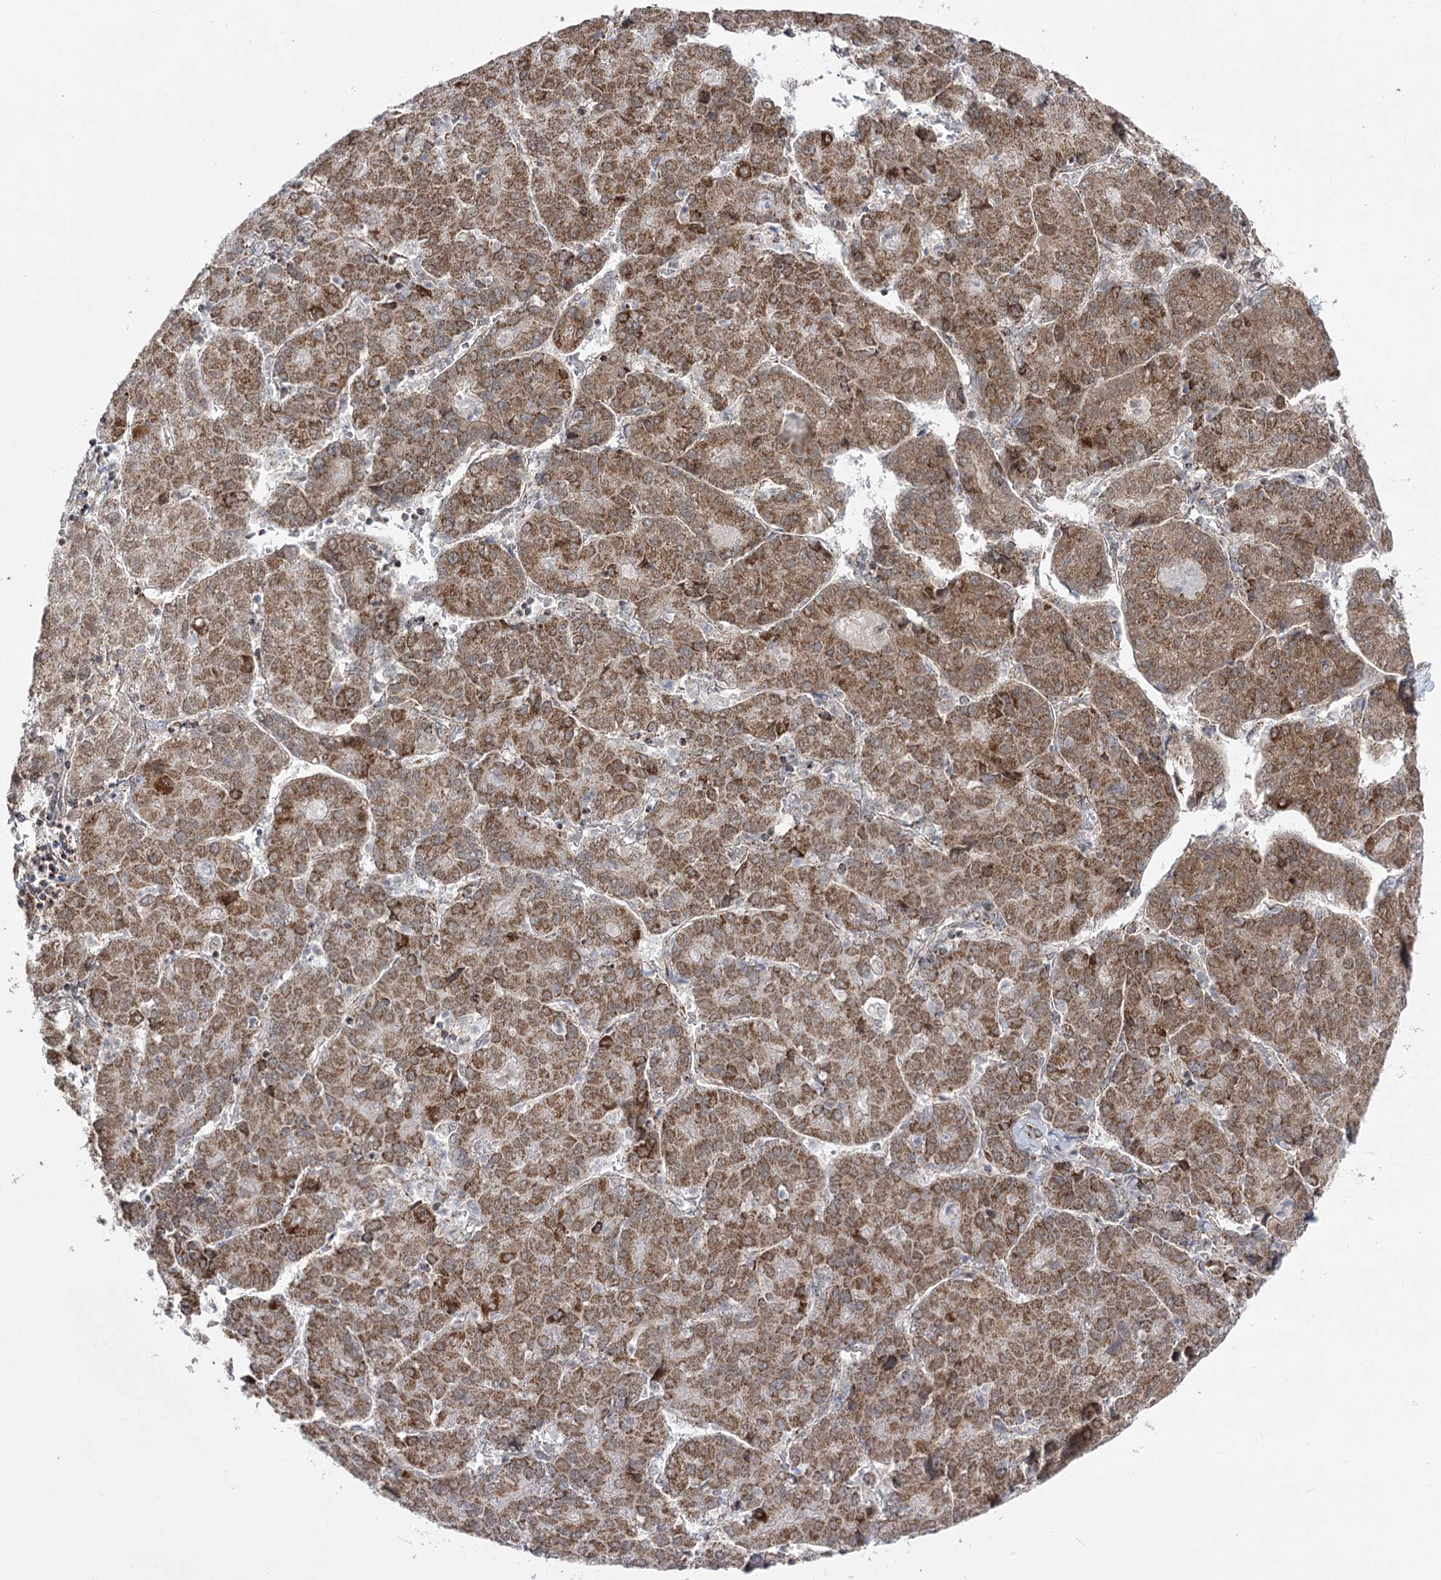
{"staining": {"intensity": "moderate", "quantity": ">75%", "location": "cytoplasmic/membranous"}, "tissue": "liver cancer", "cell_type": "Tumor cells", "image_type": "cancer", "snomed": [{"axis": "morphology", "description": "Carcinoma, Hepatocellular, NOS"}, {"axis": "topography", "description": "Liver"}], "caption": "Protein positivity by IHC reveals moderate cytoplasmic/membranous expression in about >75% of tumor cells in hepatocellular carcinoma (liver).", "gene": "SLC4A1AP", "patient": {"sex": "male", "age": 65}}